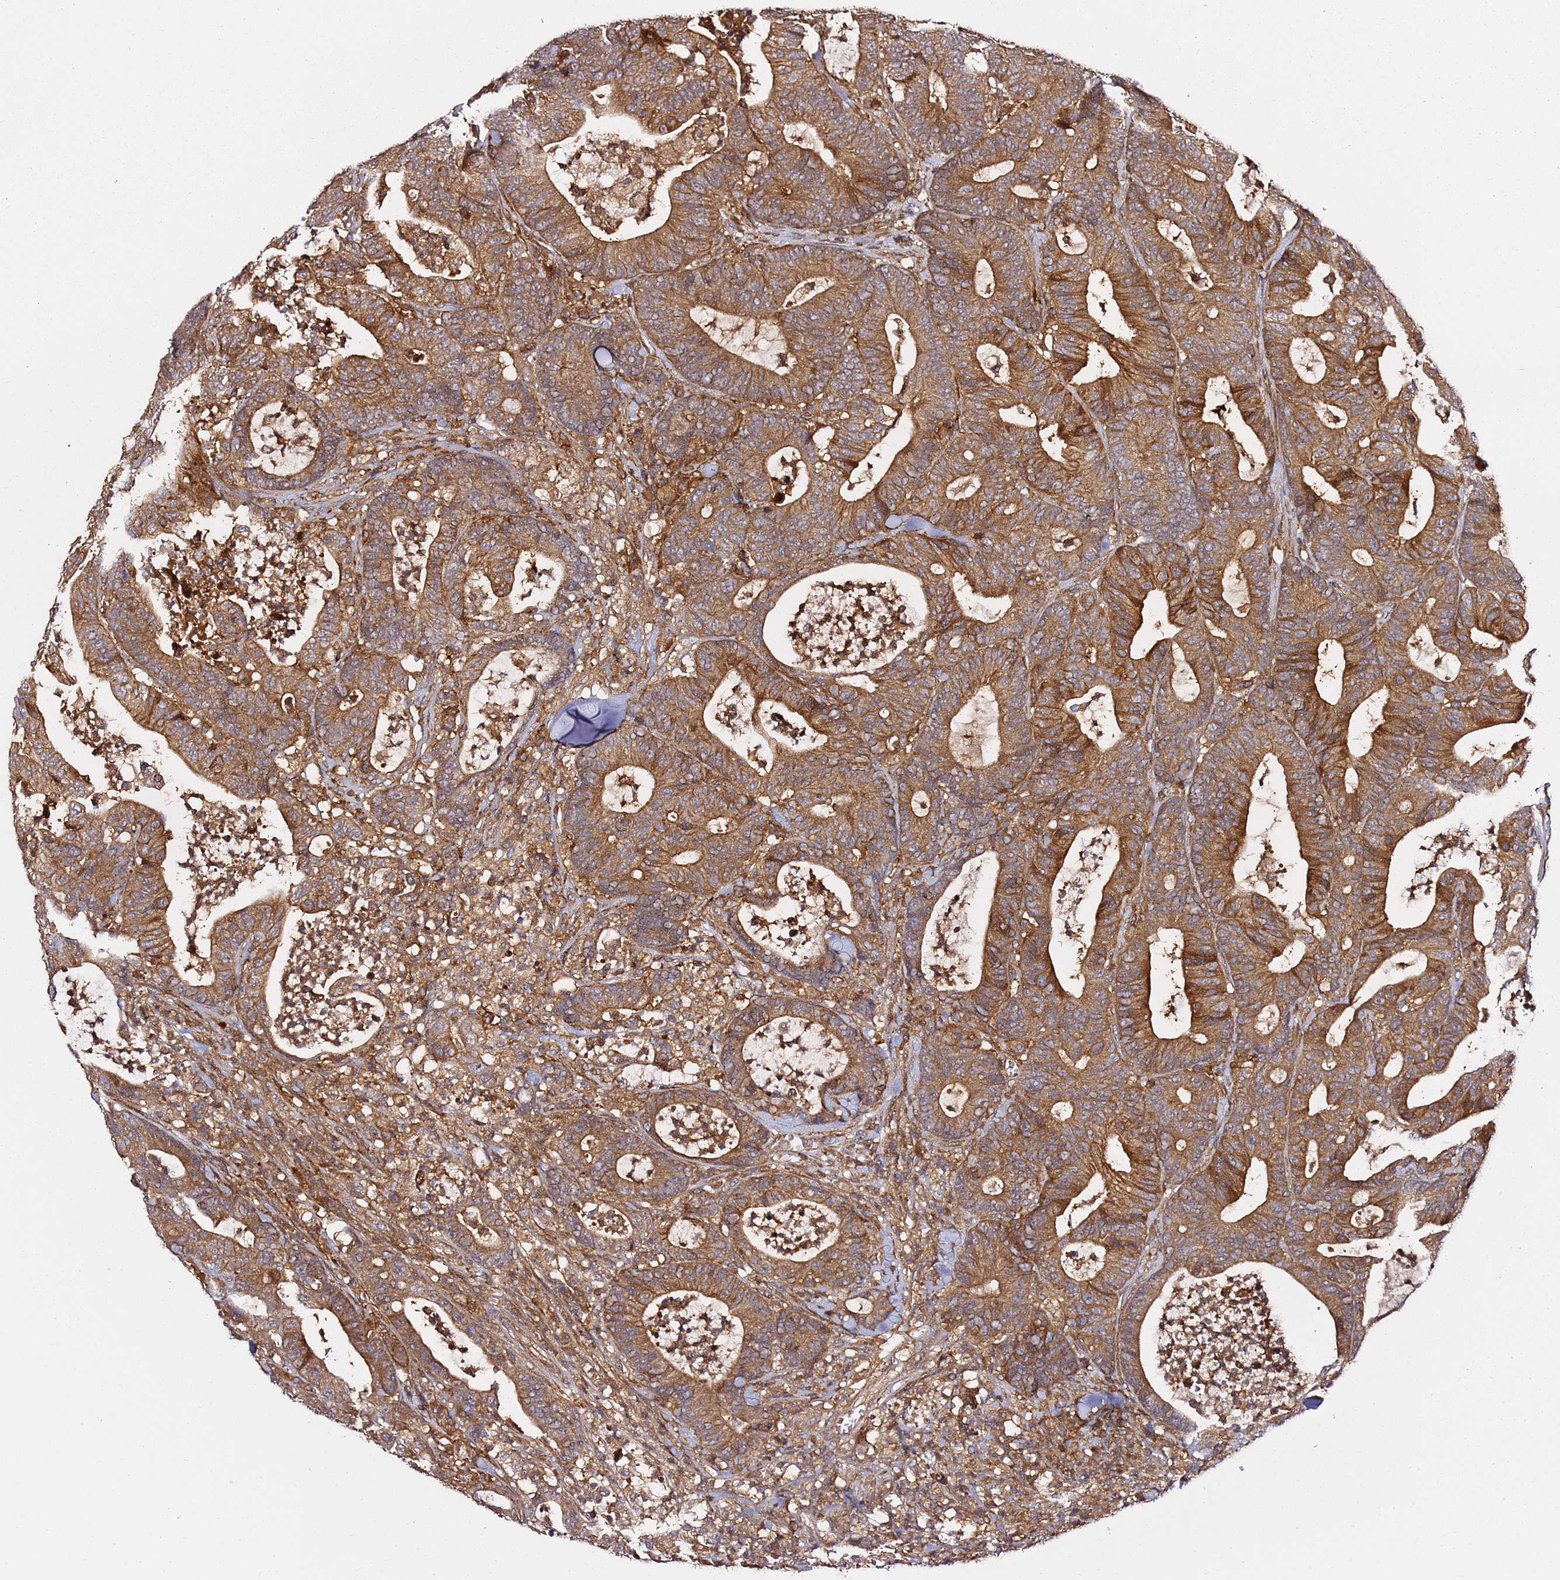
{"staining": {"intensity": "moderate", "quantity": ">75%", "location": "cytoplasmic/membranous"}, "tissue": "colorectal cancer", "cell_type": "Tumor cells", "image_type": "cancer", "snomed": [{"axis": "morphology", "description": "Adenocarcinoma, NOS"}, {"axis": "topography", "description": "Colon"}], "caption": "Moderate cytoplasmic/membranous positivity is appreciated in about >75% of tumor cells in colorectal adenocarcinoma. (DAB IHC, brown staining for protein, blue staining for nuclei).", "gene": "PRMT7", "patient": {"sex": "female", "age": 84}}